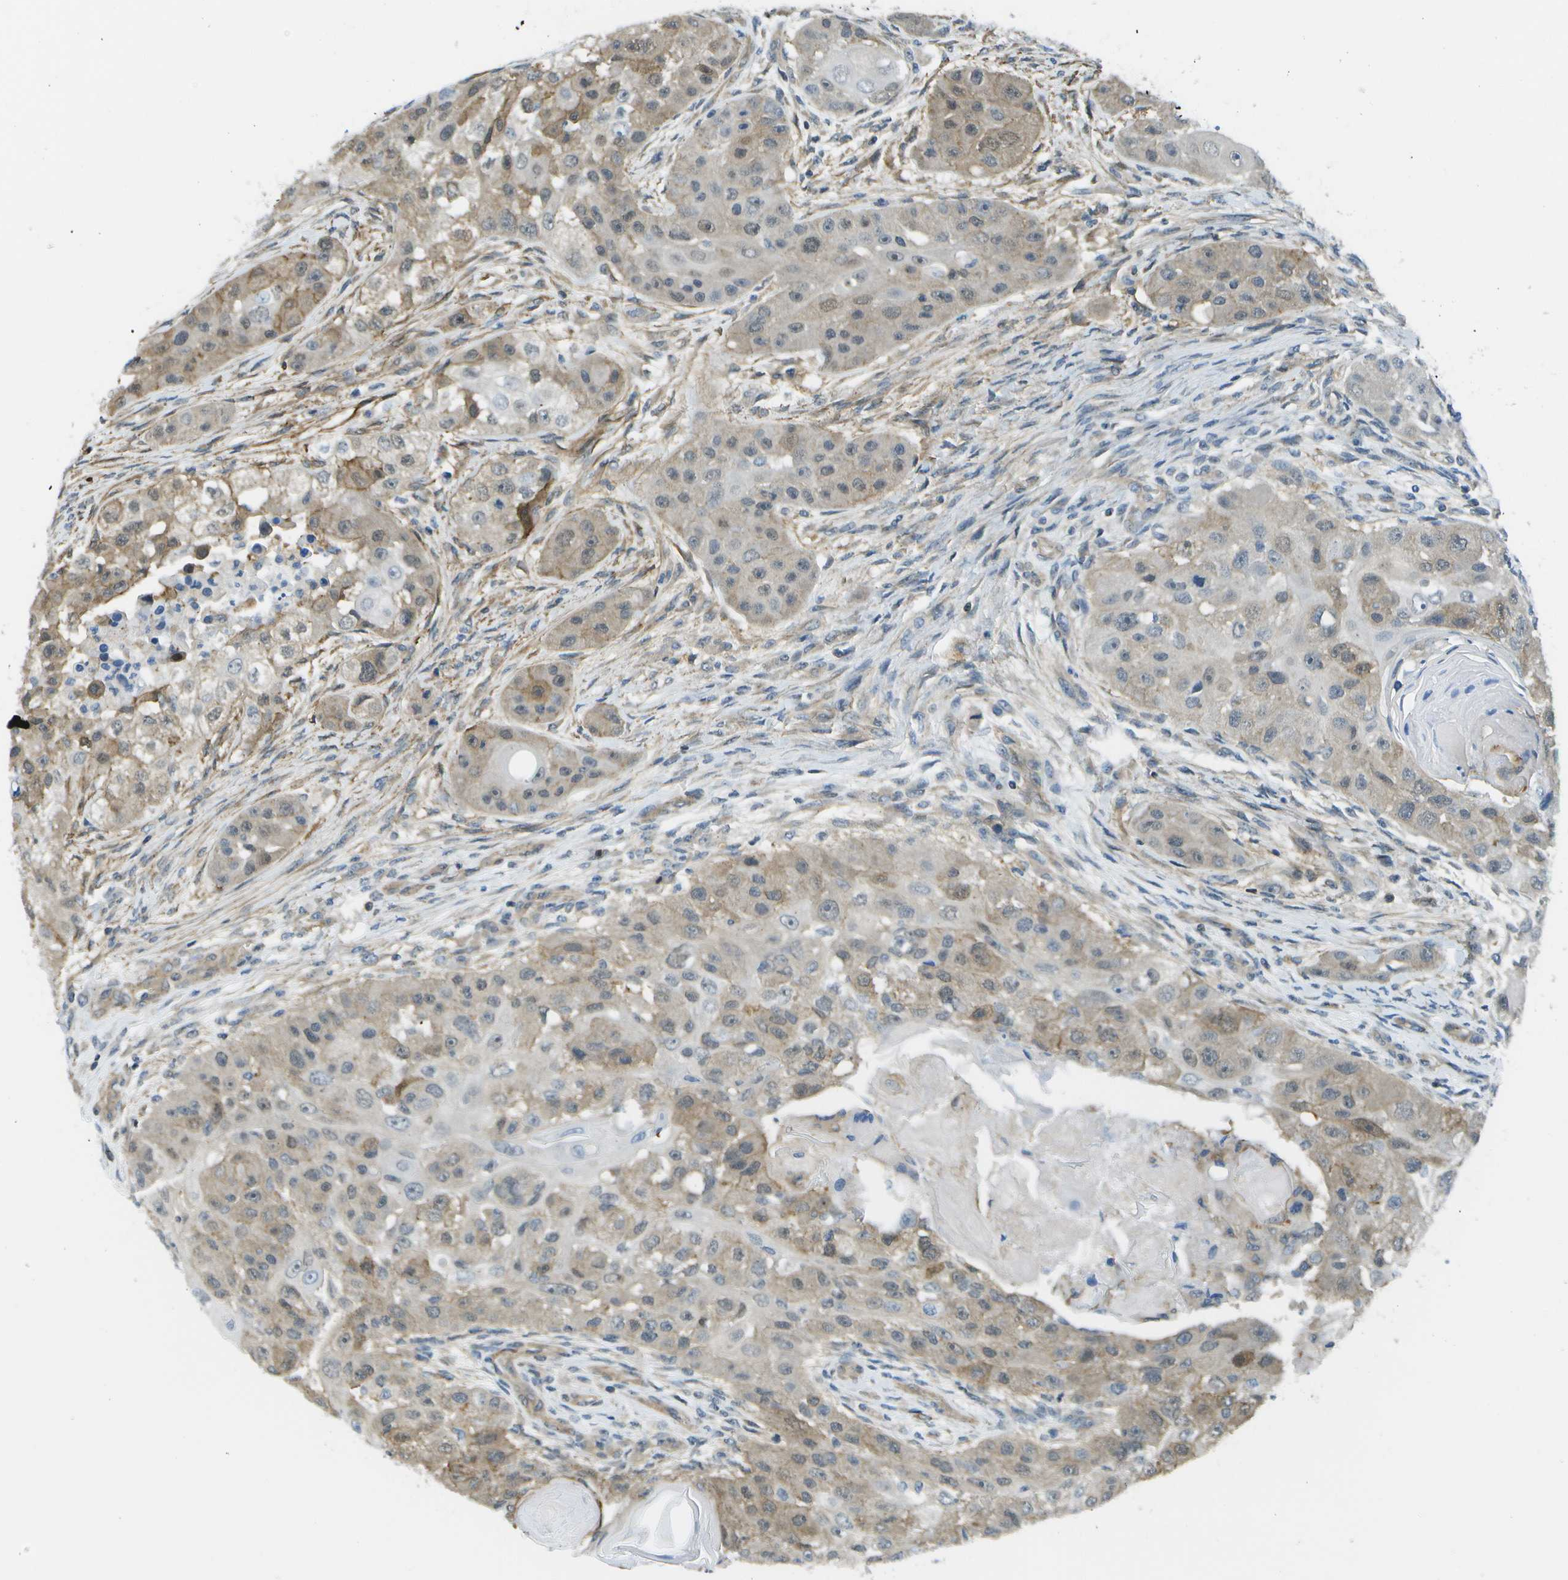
{"staining": {"intensity": "weak", "quantity": ">75%", "location": "cytoplasmic/membranous"}, "tissue": "head and neck cancer", "cell_type": "Tumor cells", "image_type": "cancer", "snomed": [{"axis": "morphology", "description": "Normal tissue, NOS"}, {"axis": "morphology", "description": "Squamous cell carcinoma, NOS"}, {"axis": "topography", "description": "Skeletal muscle"}, {"axis": "topography", "description": "Head-Neck"}], "caption": "Immunohistochemistry (IHC) image of head and neck squamous cell carcinoma stained for a protein (brown), which reveals low levels of weak cytoplasmic/membranous staining in about >75% of tumor cells.", "gene": "KIAA0040", "patient": {"sex": "male", "age": 51}}